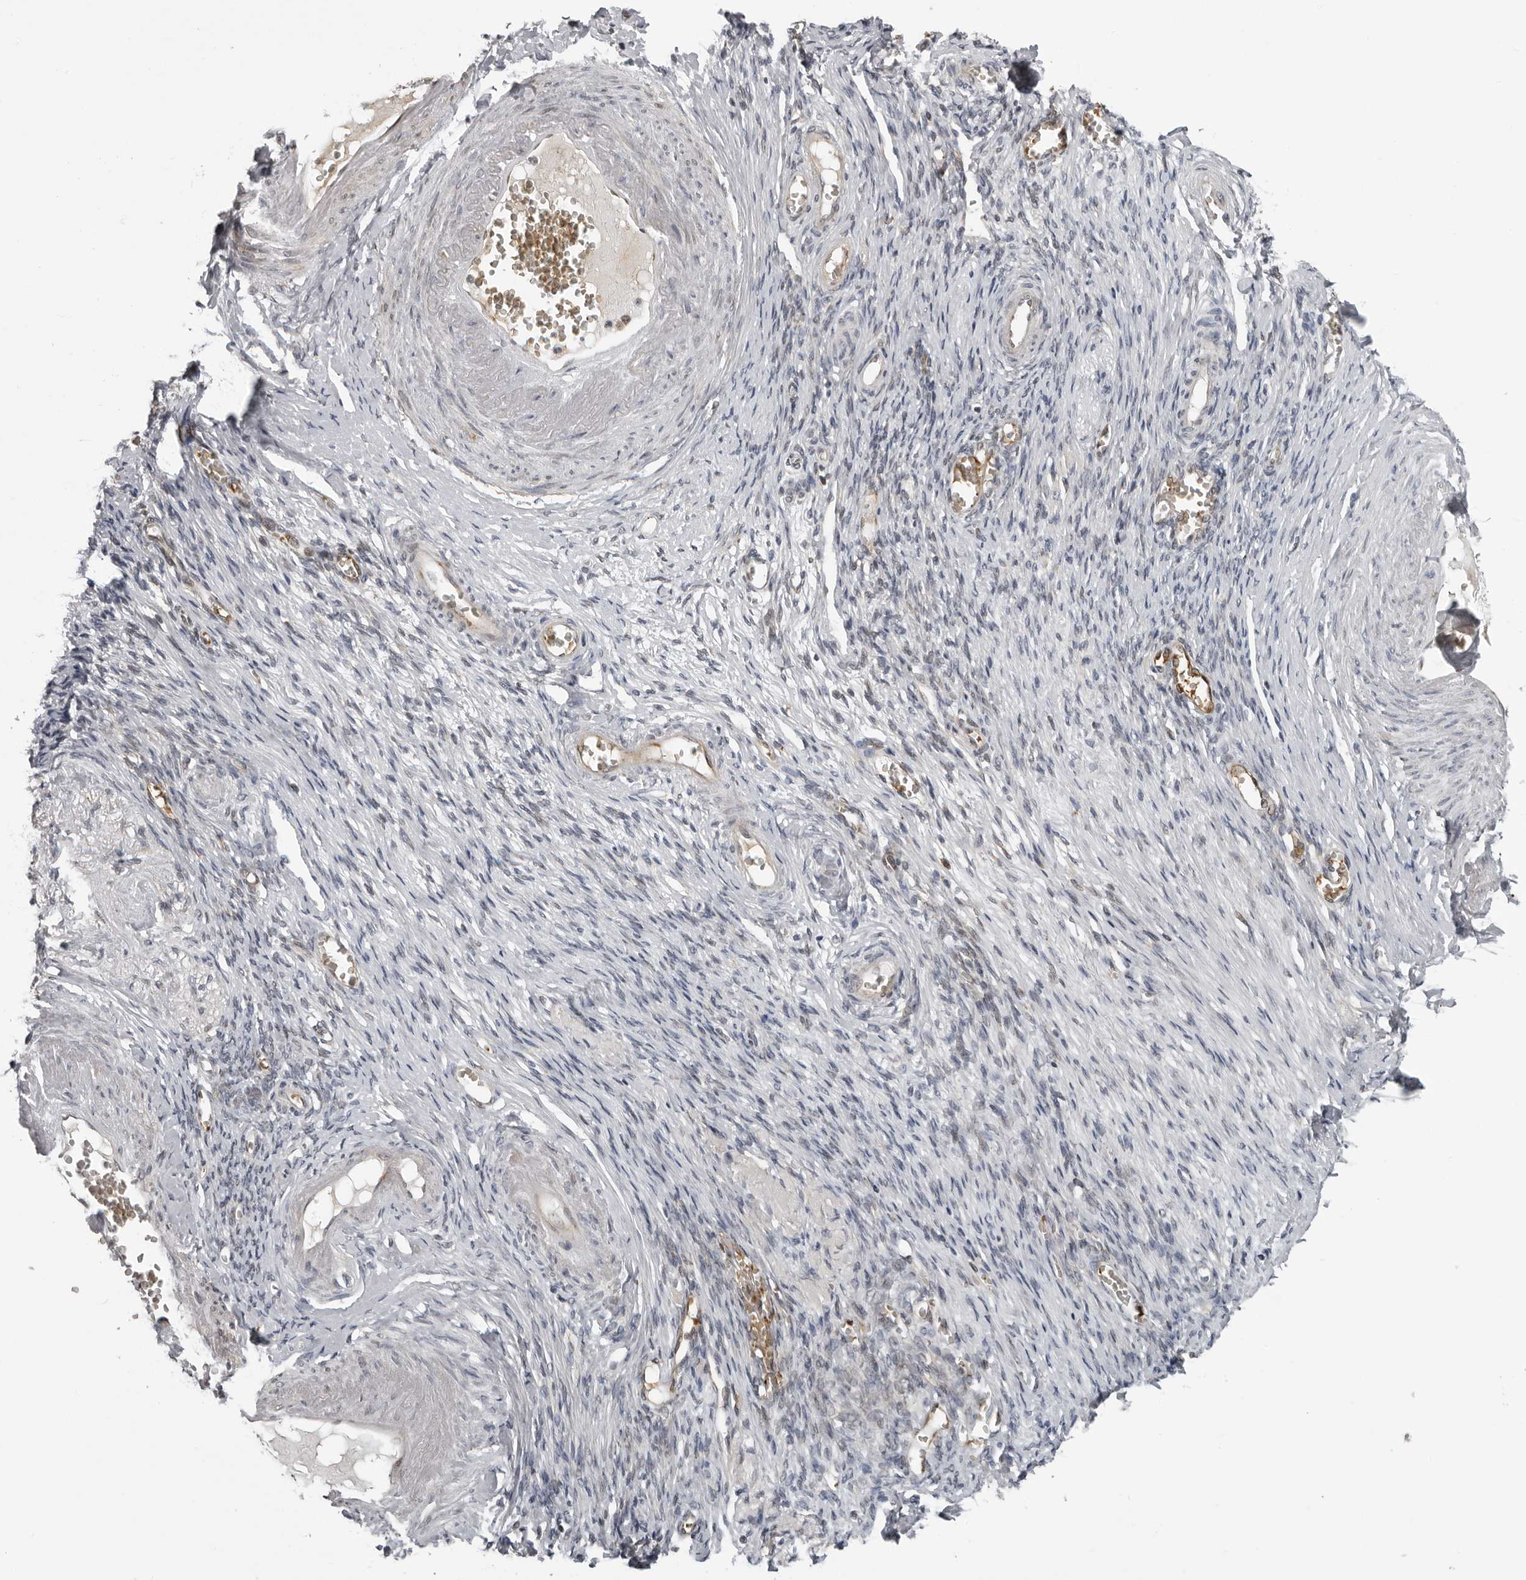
{"staining": {"intensity": "negative", "quantity": "none", "location": "none"}, "tissue": "adipose tissue", "cell_type": "Adipocytes", "image_type": "normal", "snomed": [{"axis": "morphology", "description": "Normal tissue, NOS"}, {"axis": "topography", "description": "Vascular tissue"}, {"axis": "topography", "description": "Fallopian tube"}, {"axis": "topography", "description": "Ovary"}], "caption": "High power microscopy photomicrograph of an IHC micrograph of unremarkable adipose tissue, revealing no significant staining in adipocytes.", "gene": "THOP1", "patient": {"sex": "female", "age": 67}}